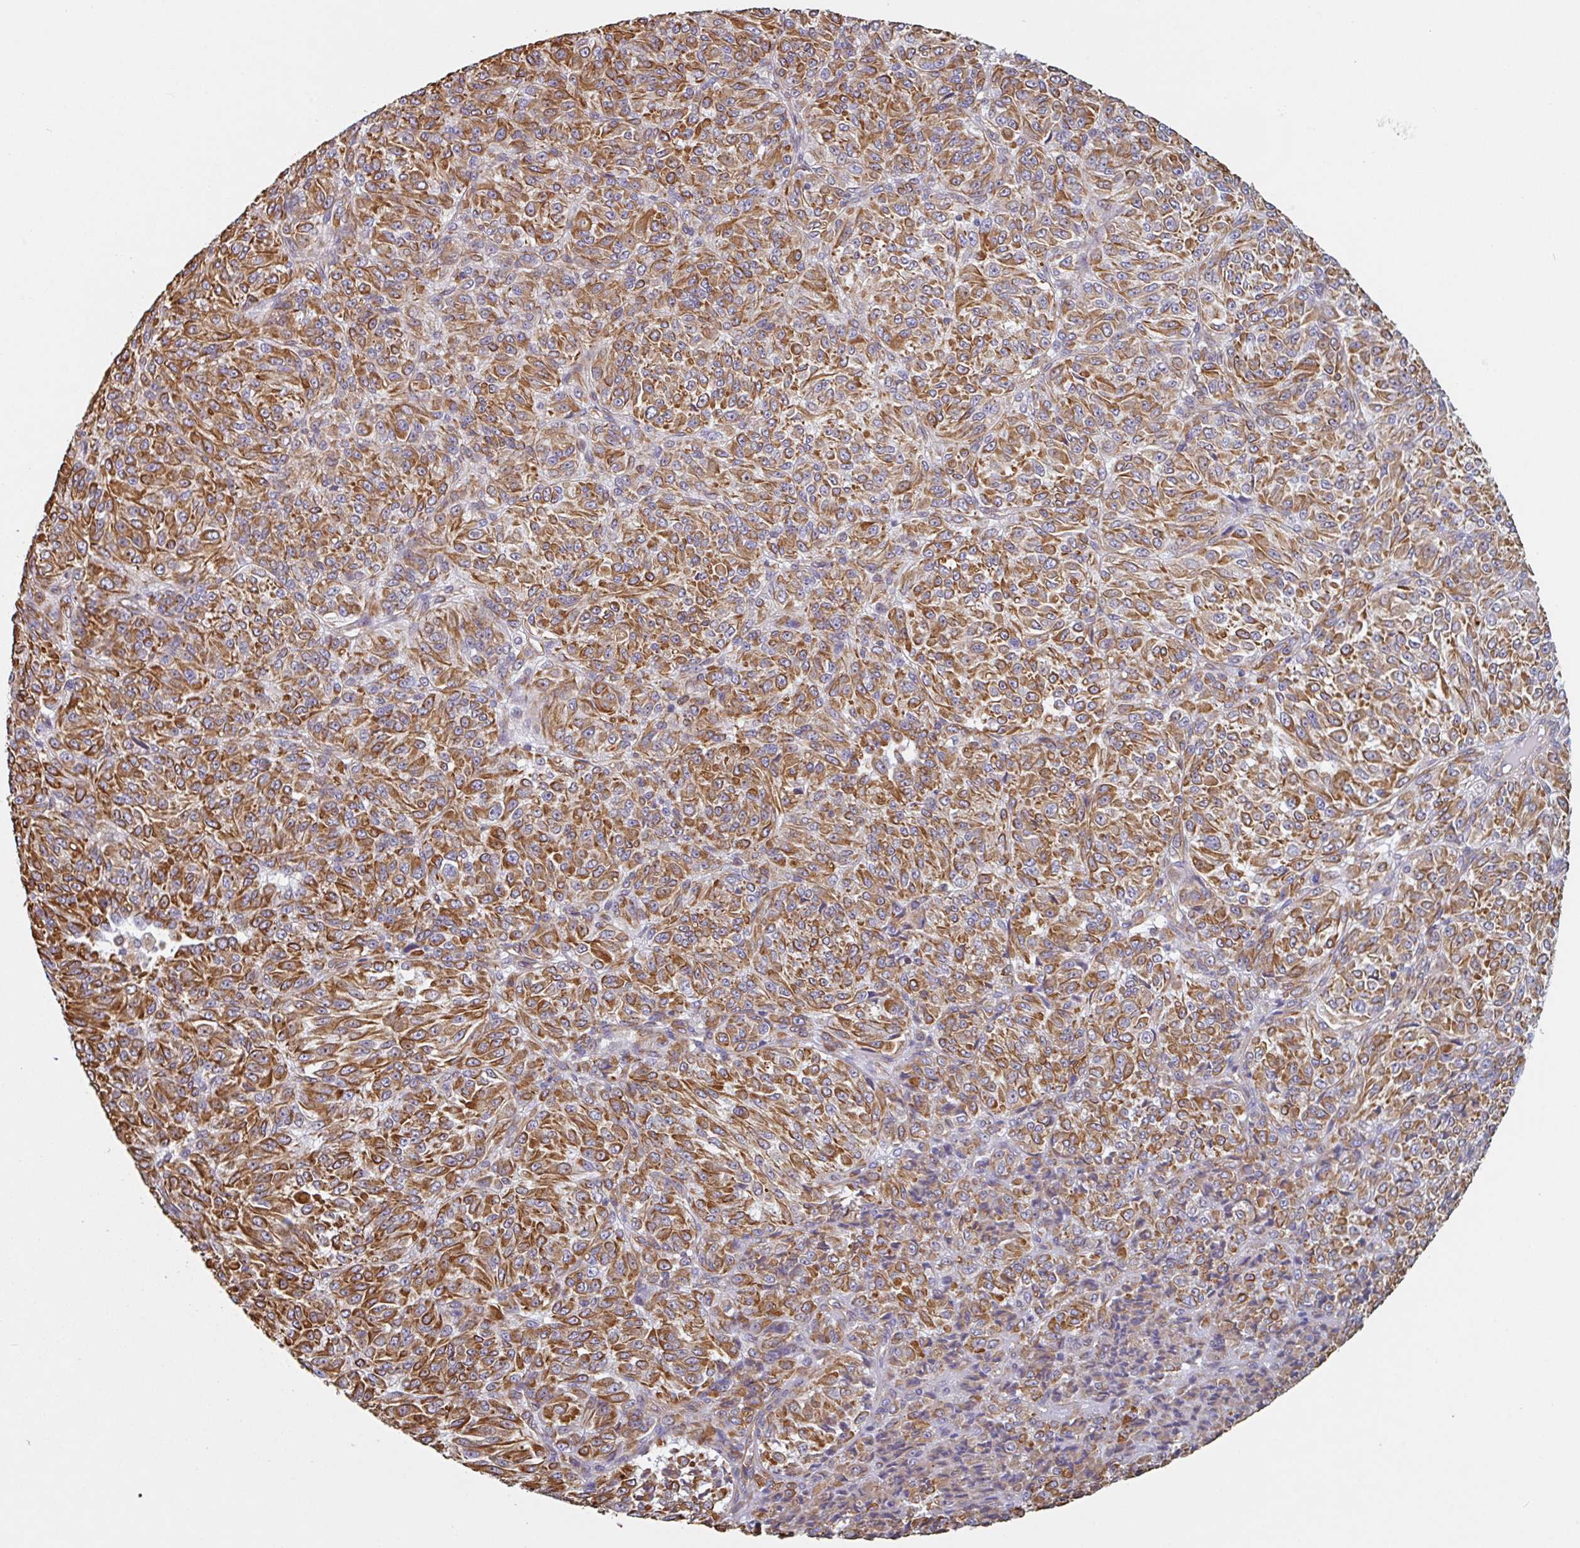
{"staining": {"intensity": "strong", "quantity": ">75%", "location": "cytoplasmic/membranous"}, "tissue": "melanoma", "cell_type": "Tumor cells", "image_type": "cancer", "snomed": [{"axis": "morphology", "description": "Malignant melanoma, Metastatic site"}, {"axis": "topography", "description": "Brain"}], "caption": "Immunohistochemical staining of human malignant melanoma (metastatic site) displays strong cytoplasmic/membranous protein staining in approximately >75% of tumor cells. The protein is stained brown, and the nuclei are stained in blue (DAB (3,3'-diaminobenzidine) IHC with brightfield microscopy, high magnification).", "gene": "PPFIA1", "patient": {"sex": "female", "age": 56}}